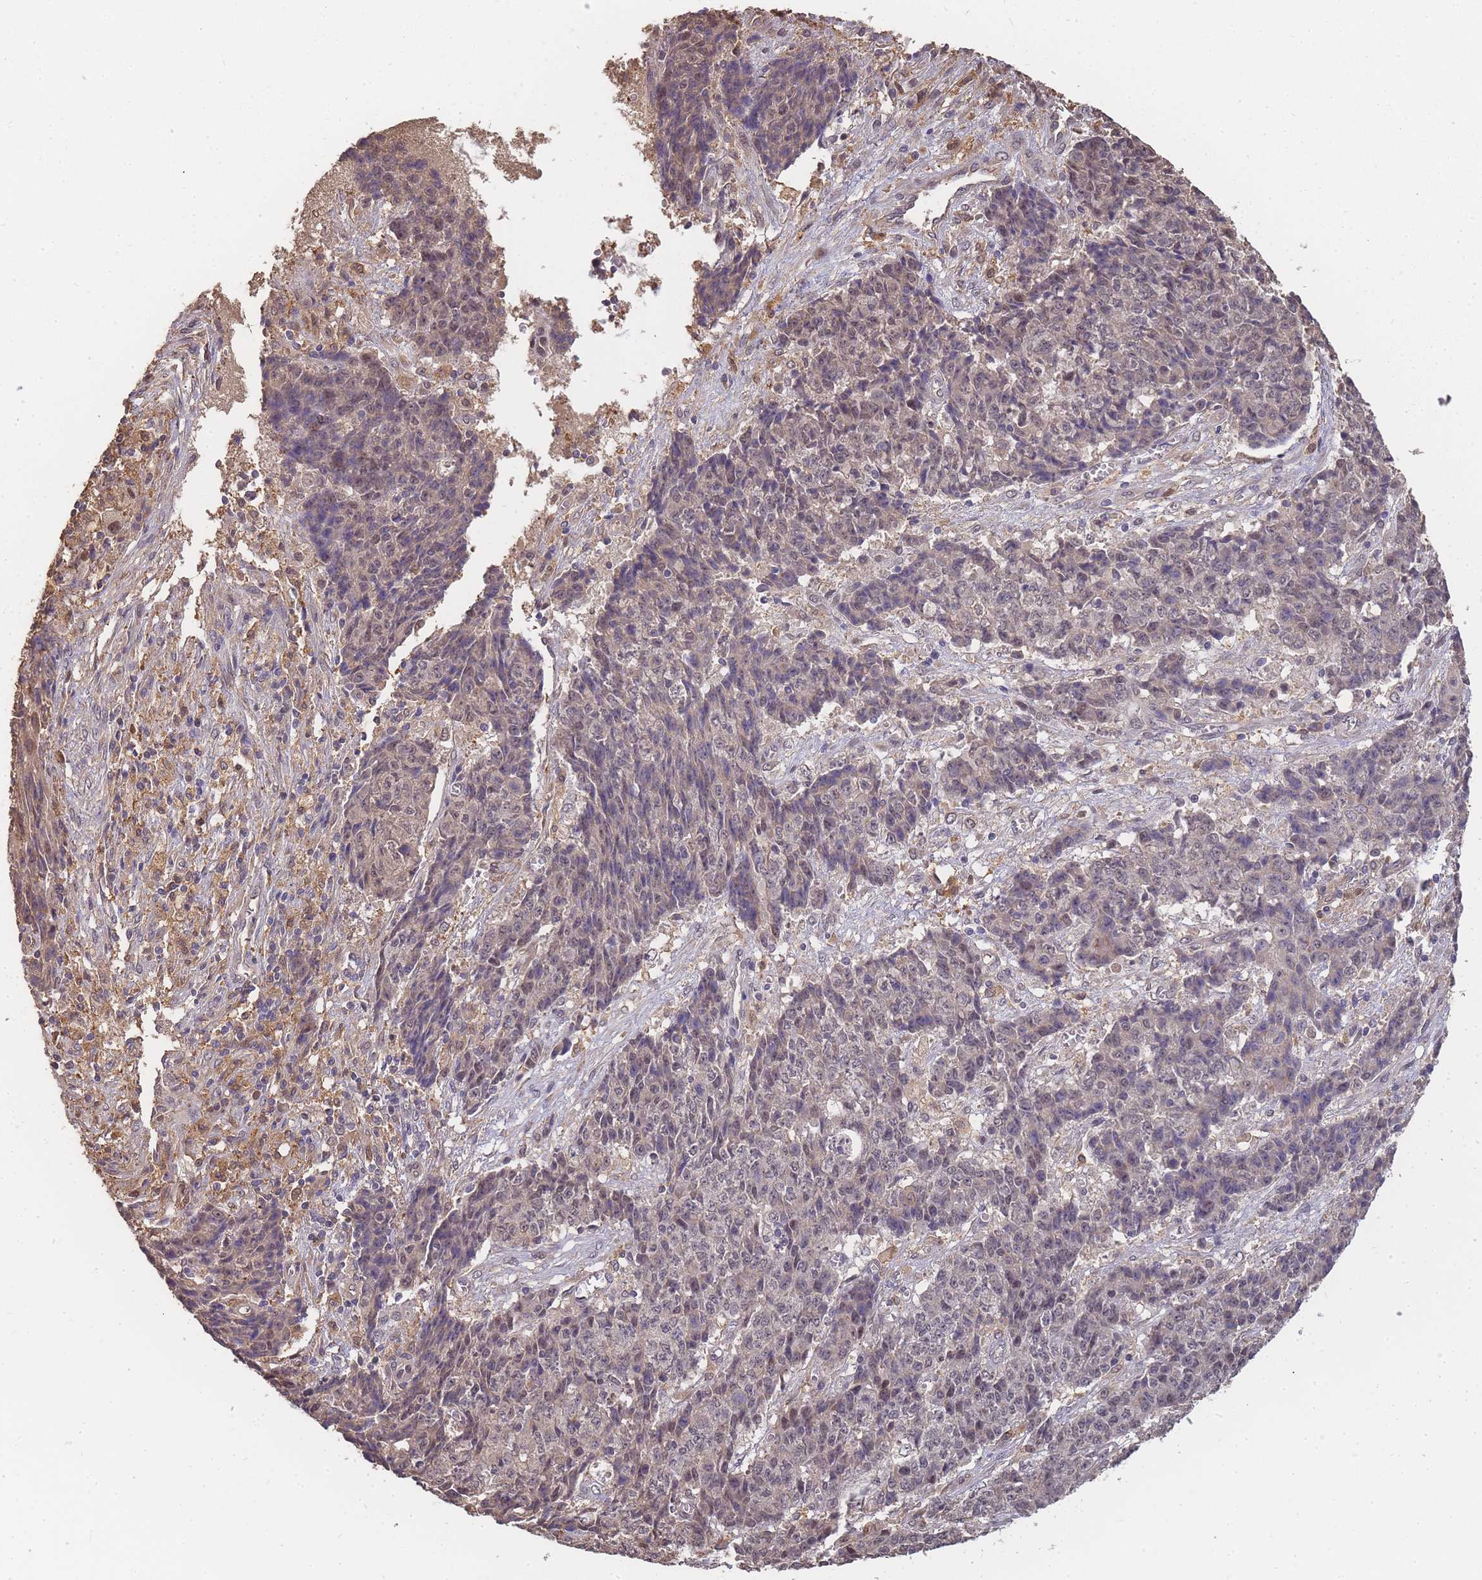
{"staining": {"intensity": "moderate", "quantity": "<25%", "location": "cytoplasmic/membranous"}, "tissue": "ovarian cancer", "cell_type": "Tumor cells", "image_type": "cancer", "snomed": [{"axis": "morphology", "description": "Carcinoma, endometroid"}, {"axis": "topography", "description": "Ovary"}], "caption": "Human ovarian endometroid carcinoma stained with a brown dye shows moderate cytoplasmic/membranous positive staining in approximately <25% of tumor cells.", "gene": "CDKN2AIPNL", "patient": {"sex": "female", "age": 42}}